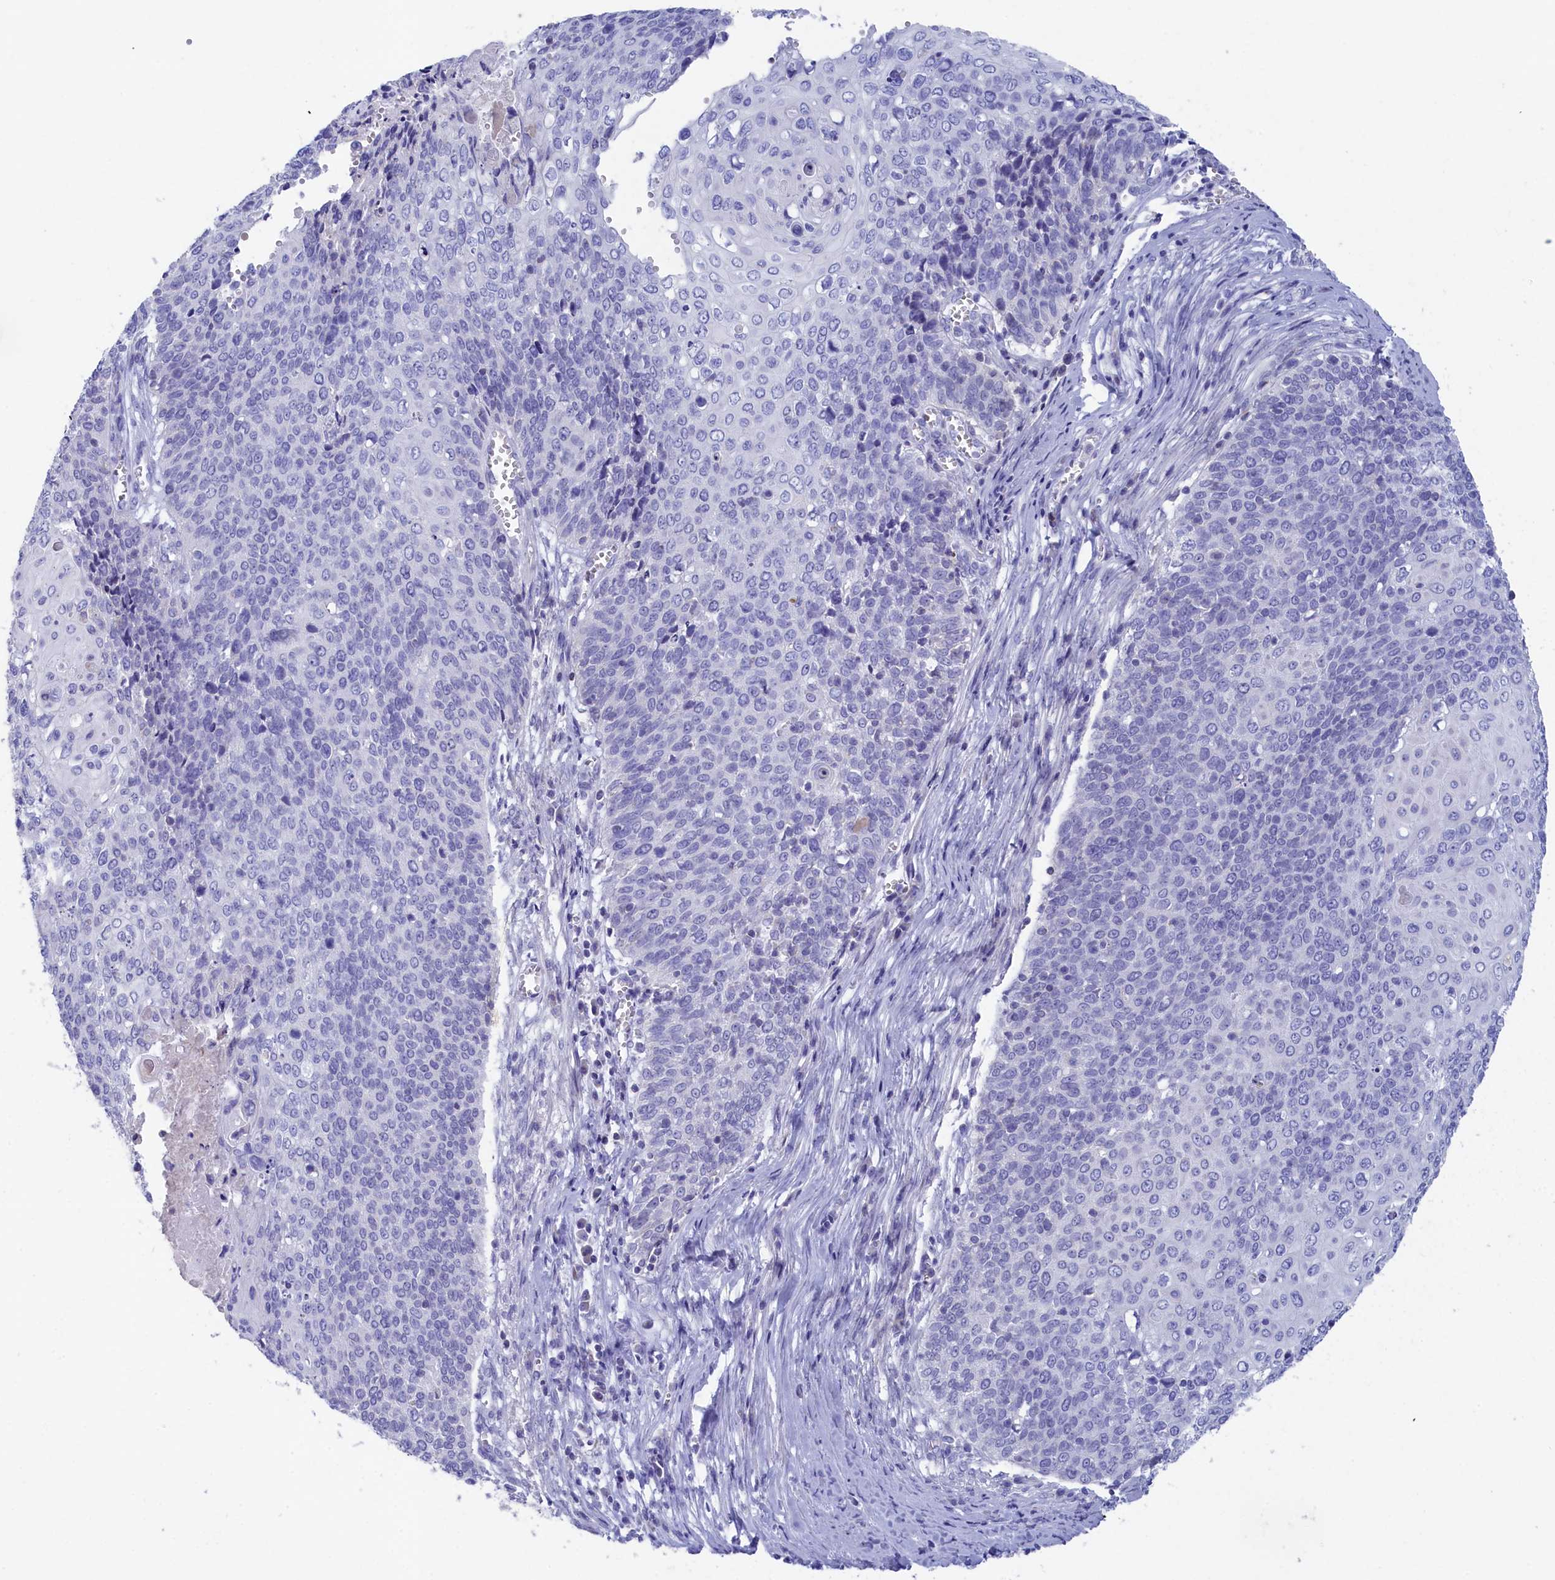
{"staining": {"intensity": "negative", "quantity": "none", "location": "none"}, "tissue": "cervical cancer", "cell_type": "Tumor cells", "image_type": "cancer", "snomed": [{"axis": "morphology", "description": "Squamous cell carcinoma, NOS"}, {"axis": "topography", "description": "Cervix"}], "caption": "Immunohistochemistry (IHC) micrograph of human squamous cell carcinoma (cervical) stained for a protein (brown), which reveals no expression in tumor cells.", "gene": "PRDM12", "patient": {"sex": "female", "age": 39}}